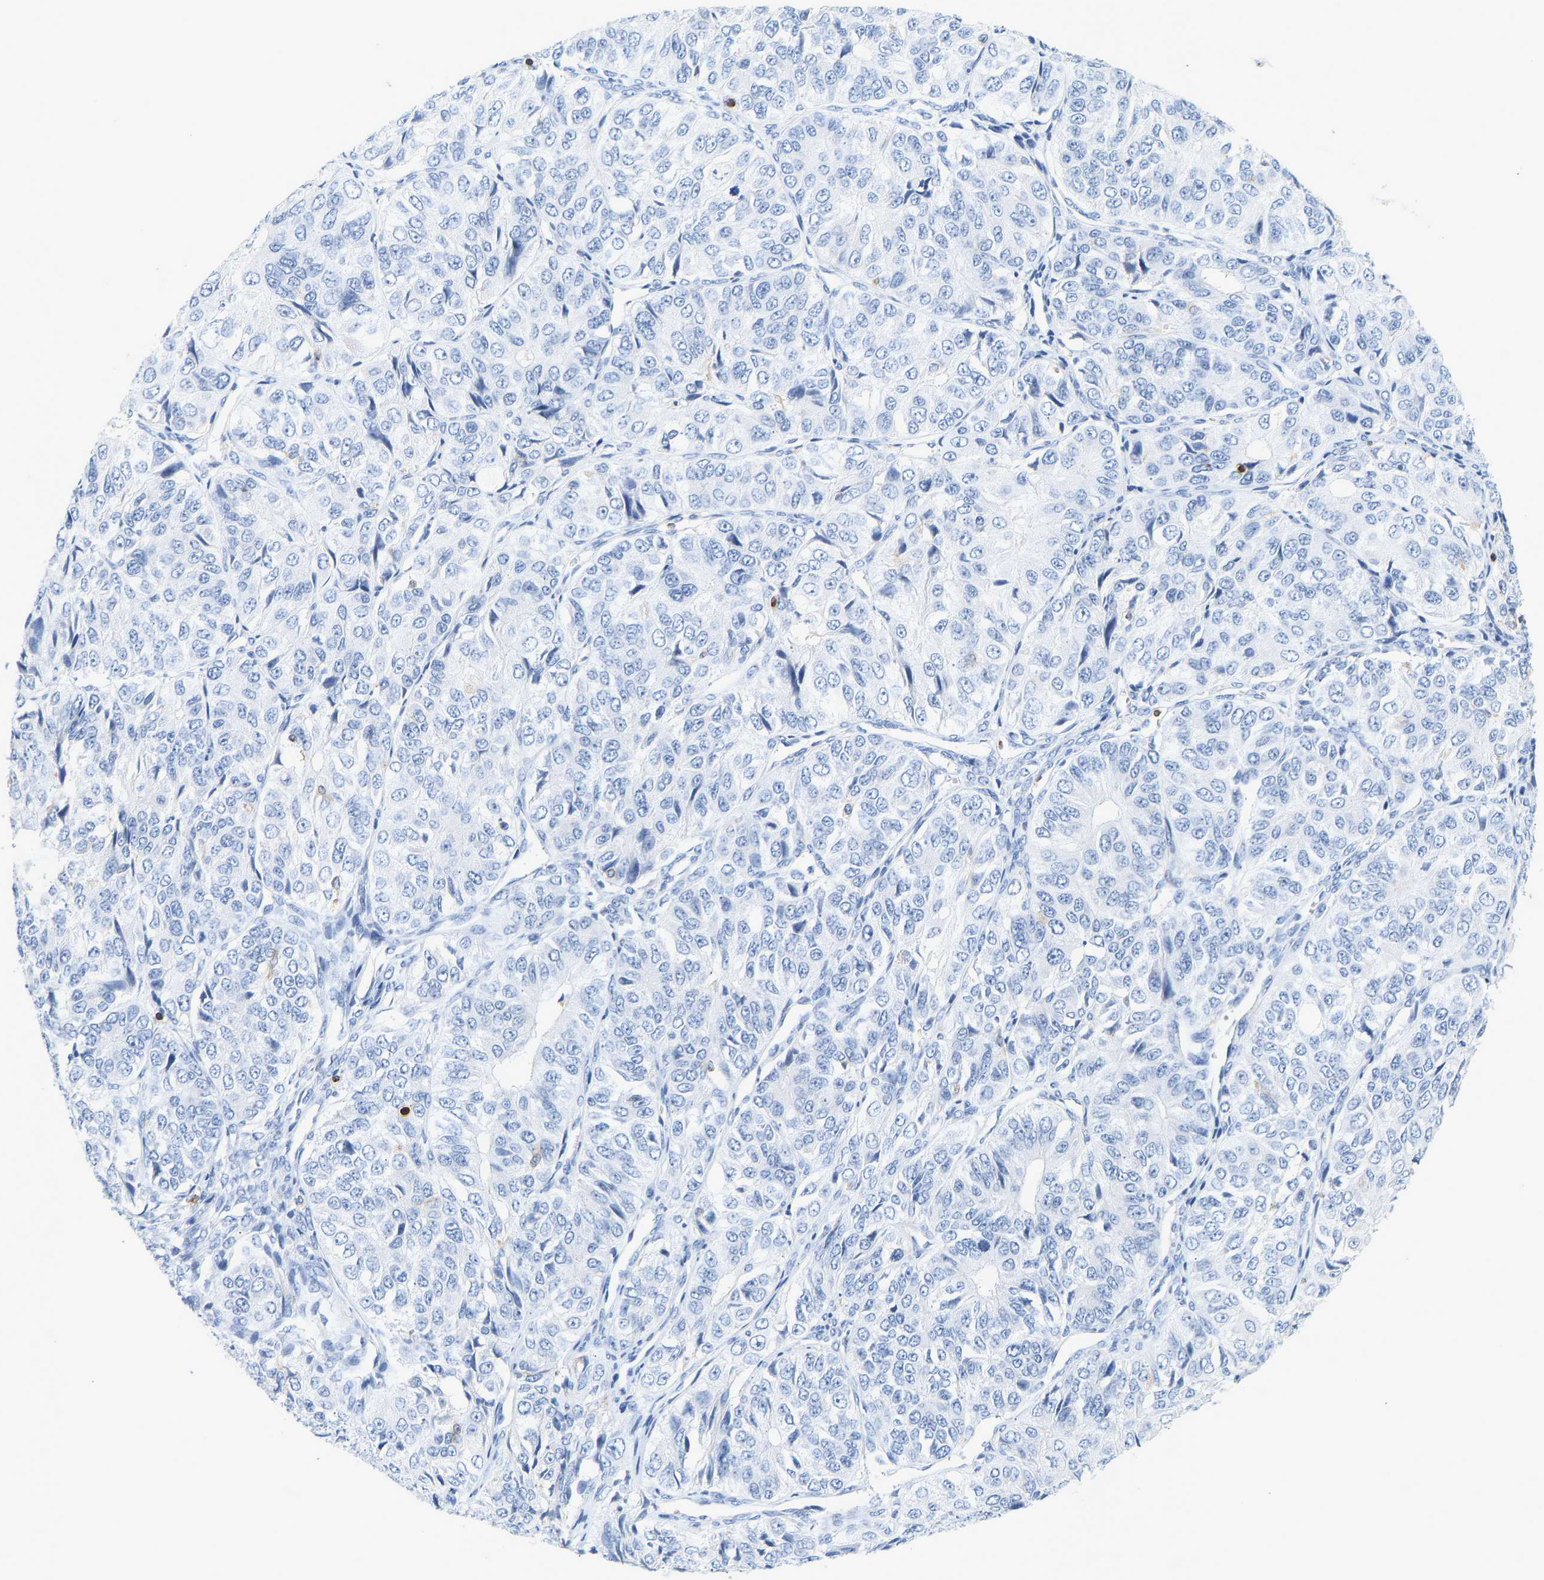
{"staining": {"intensity": "negative", "quantity": "none", "location": "none"}, "tissue": "ovarian cancer", "cell_type": "Tumor cells", "image_type": "cancer", "snomed": [{"axis": "morphology", "description": "Carcinoma, endometroid"}, {"axis": "topography", "description": "Ovary"}], "caption": "IHC micrograph of ovarian endometroid carcinoma stained for a protein (brown), which demonstrates no positivity in tumor cells.", "gene": "EVL", "patient": {"sex": "female", "age": 51}}